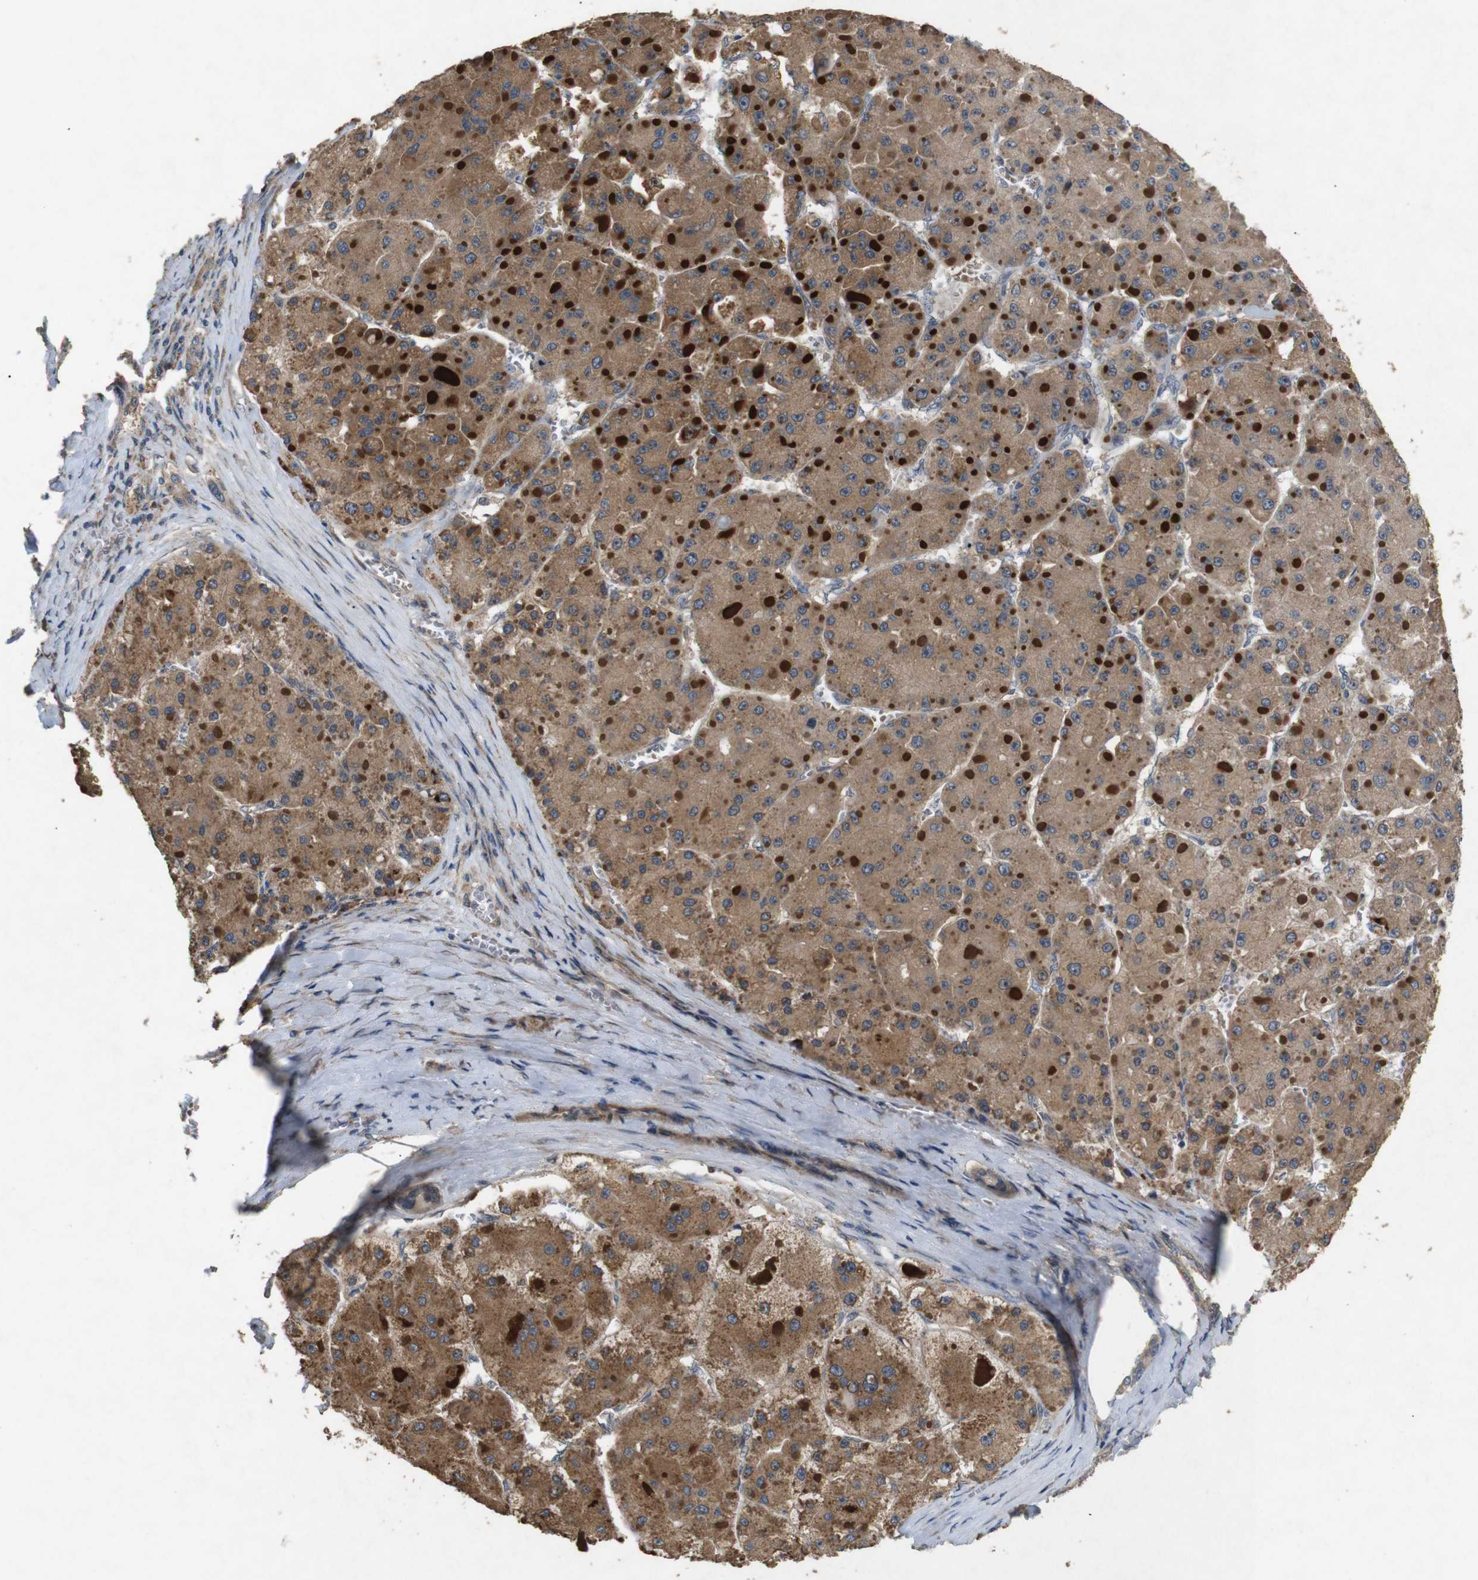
{"staining": {"intensity": "moderate", "quantity": ">75%", "location": "cytoplasmic/membranous"}, "tissue": "liver cancer", "cell_type": "Tumor cells", "image_type": "cancer", "snomed": [{"axis": "morphology", "description": "Carcinoma, Hepatocellular, NOS"}, {"axis": "topography", "description": "Liver"}], "caption": "A medium amount of moderate cytoplasmic/membranous expression is present in approximately >75% of tumor cells in liver cancer (hepatocellular carcinoma) tissue. Nuclei are stained in blue.", "gene": "BNIP3", "patient": {"sex": "female", "age": 73}}